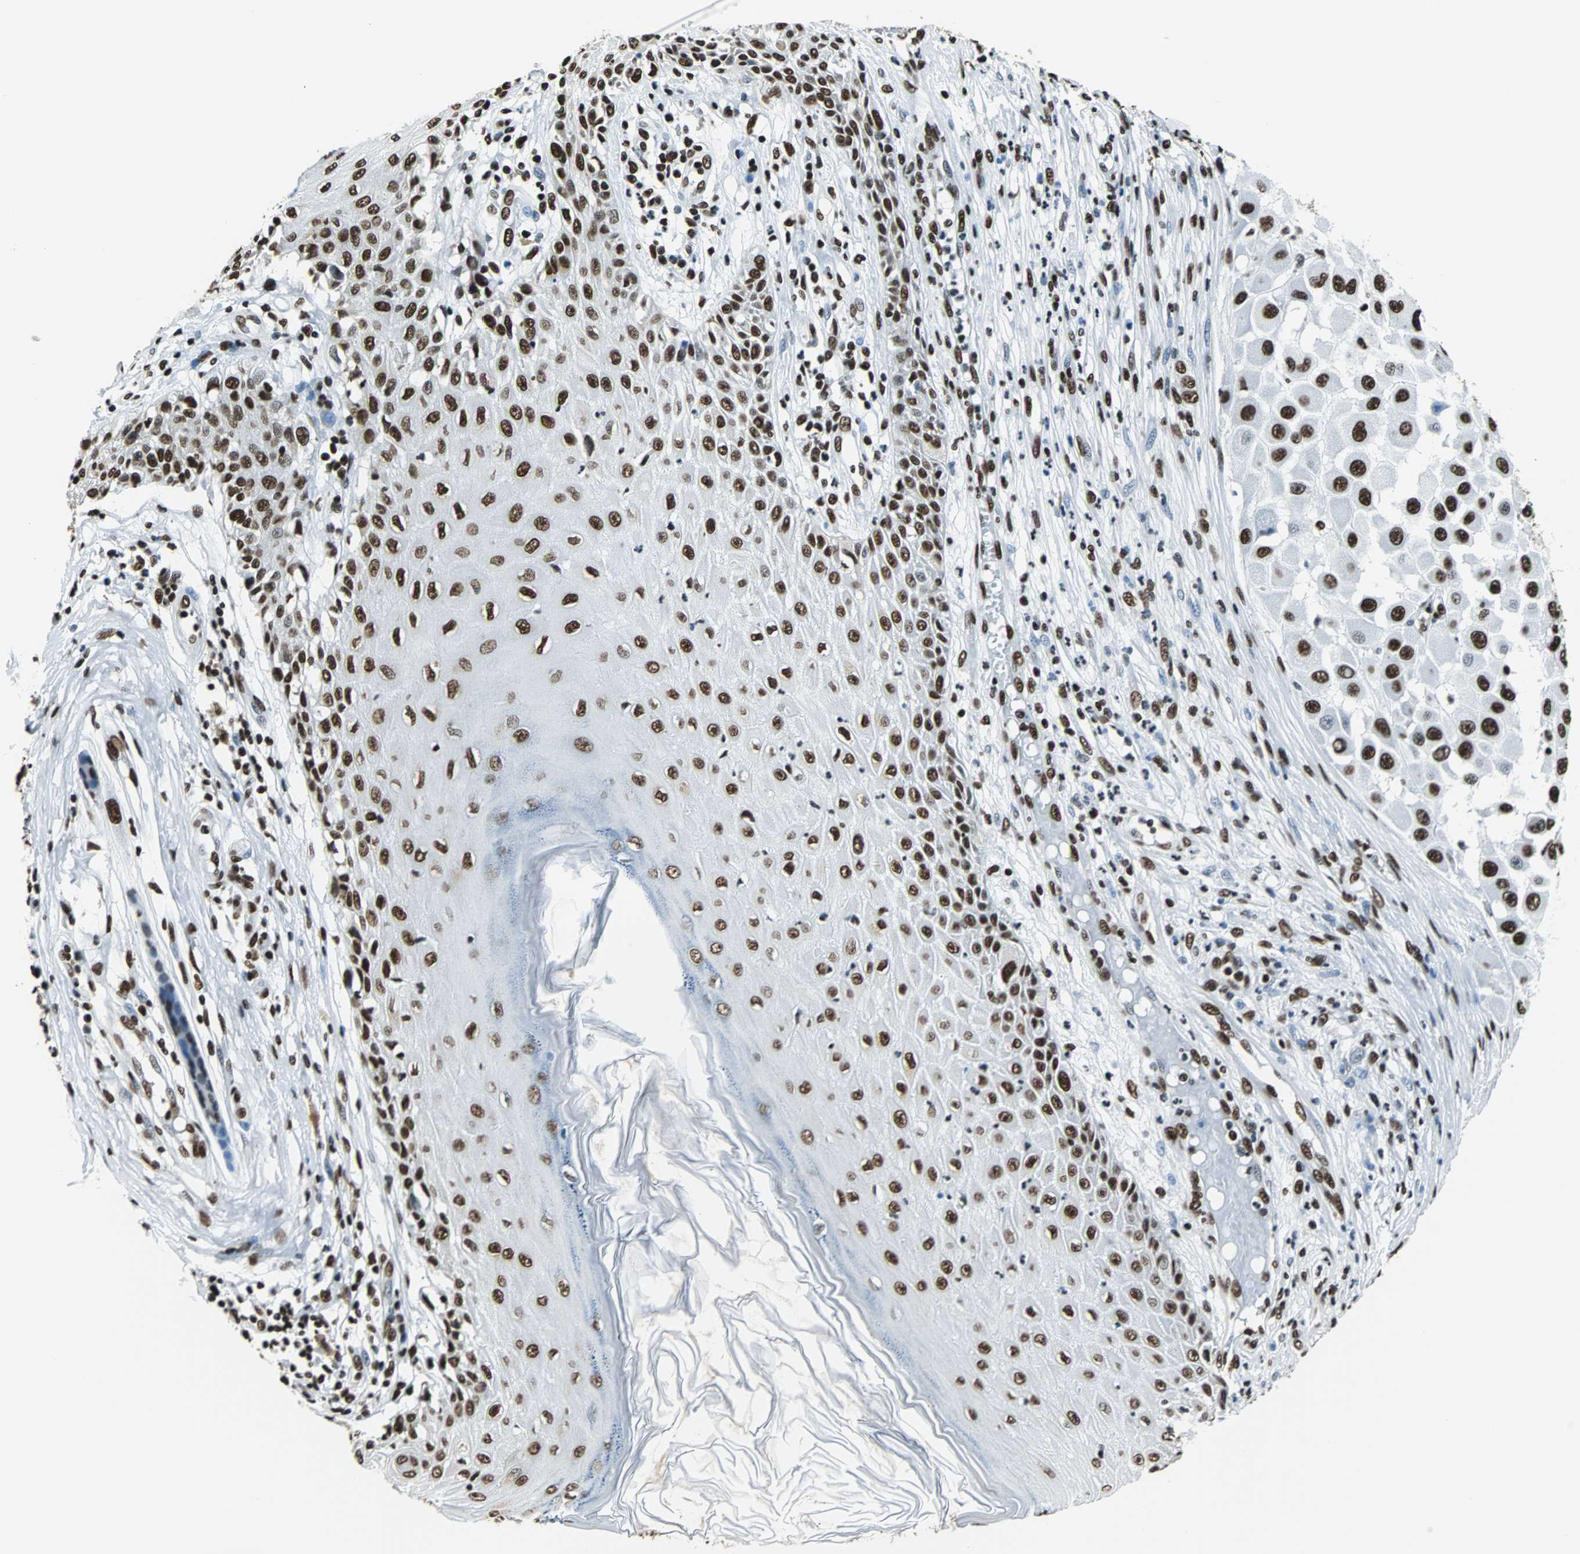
{"staining": {"intensity": "strong", "quantity": ">75%", "location": "nuclear"}, "tissue": "melanoma", "cell_type": "Tumor cells", "image_type": "cancer", "snomed": [{"axis": "morphology", "description": "Malignant melanoma, NOS"}, {"axis": "topography", "description": "Skin"}], "caption": "Strong nuclear staining for a protein is identified in approximately >75% of tumor cells of malignant melanoma using immunohistochemistry (IHC).", "gene": "FUBP1", "patient": {"sex": "female", "age": 81}}